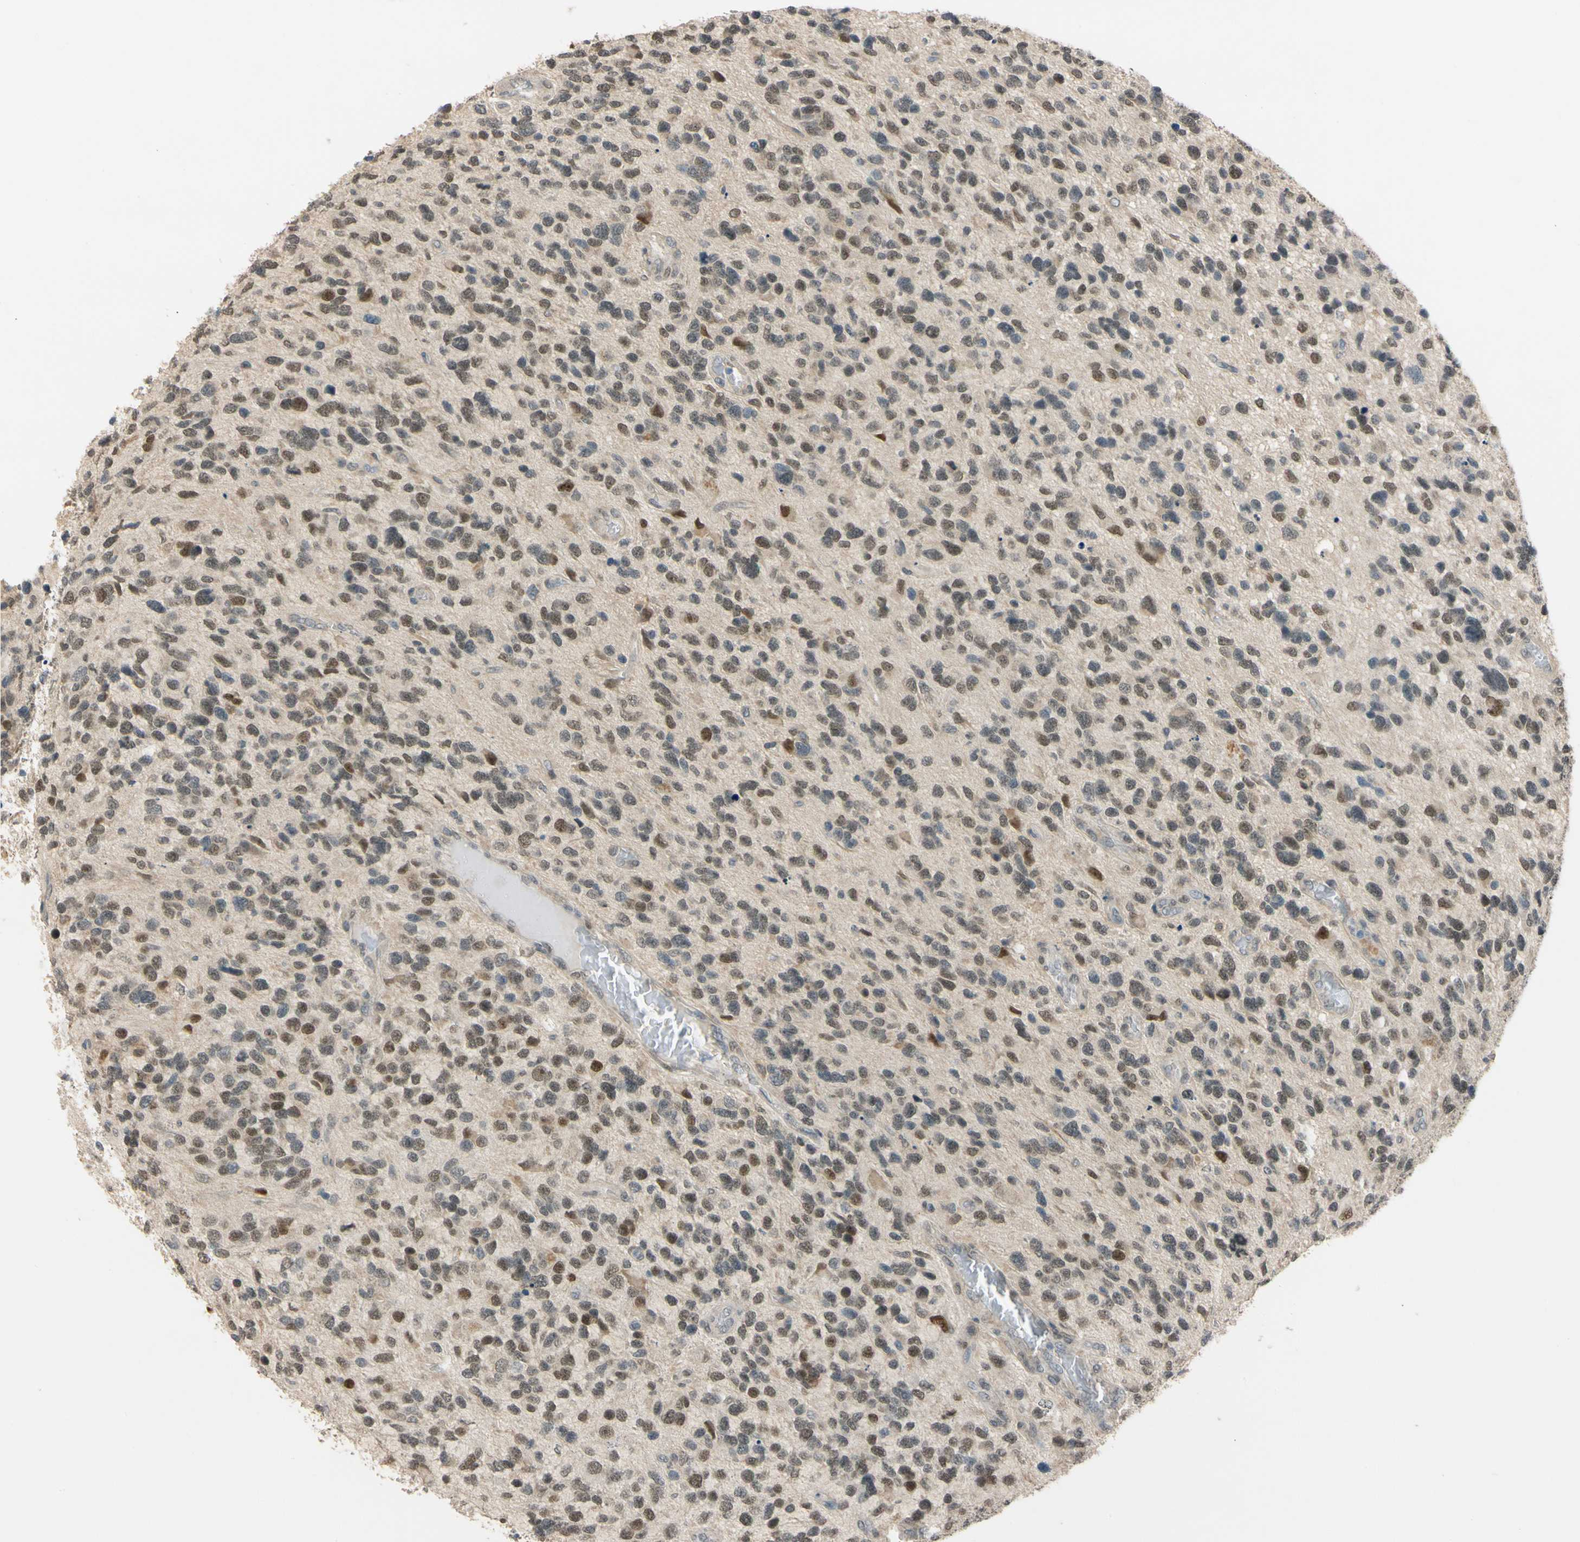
{"staining": {"intensity": "moderate", "quantity": "25%-75%", "location": "nuclear"}, "tissue": "glioma", "cell_type": "Tumor cells", "image_type": "cancer", "snomed": [{"axis": "morphology", "description": "Glioma, malignant, High grade"}, {"axis": "topography", "description": "Brain"}], "caption": "High-grade glioma (malignant) stained with IHC reveals moderate nuclear expression in approximately 25%-75% of tumor cells. (Stains: DAB (3,3'-diaminobenzidine) in brown, nuclei in blue, Microscopy: brightfield microscopy at high magnification).", "gene": "RIOX2", "patient": {"sex": "female", "age": 58}}